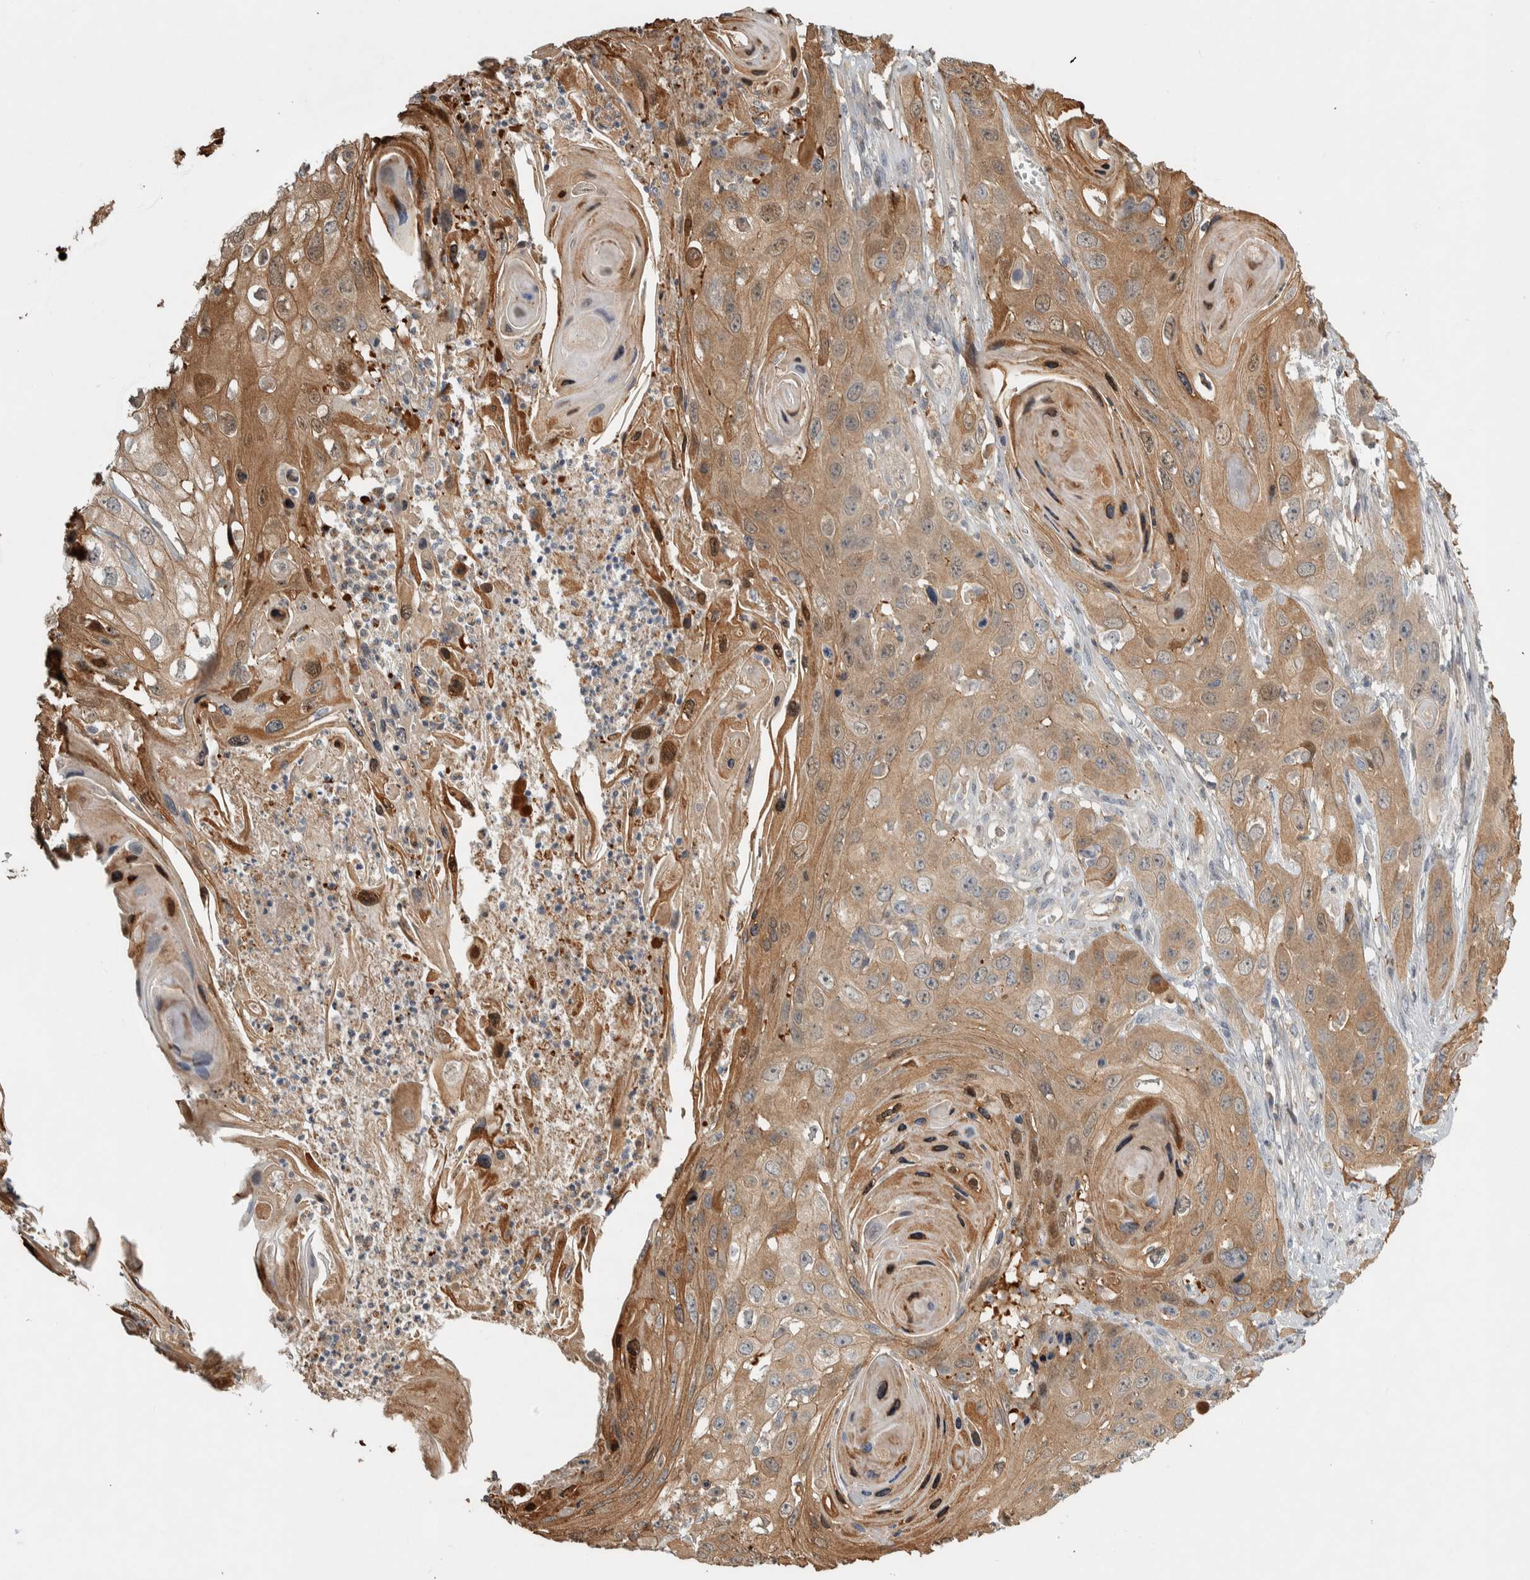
{"staining": {"intensity": "moderate", "quantity": ">75%", "location": "cytoplasmic/membranous"}, "tissue": "skin cancer", "cell_type": "Tumor cells", "image_type": "cancer", "snomed": [{"axis": "morphology", "description": "Squamous cell carcinoma, NOS"}, {"axis": "topography", "description": "Skin"}], "caption": "Immunohistochemical staining of human skin cancer (squamous cell carcinoma) shows medium levels of moderate cytoplasmic/membranous staining in approximately >75% of tumor cells.", "gene": "EIF3H", "patient": {"sex": "male", "age": 55}}